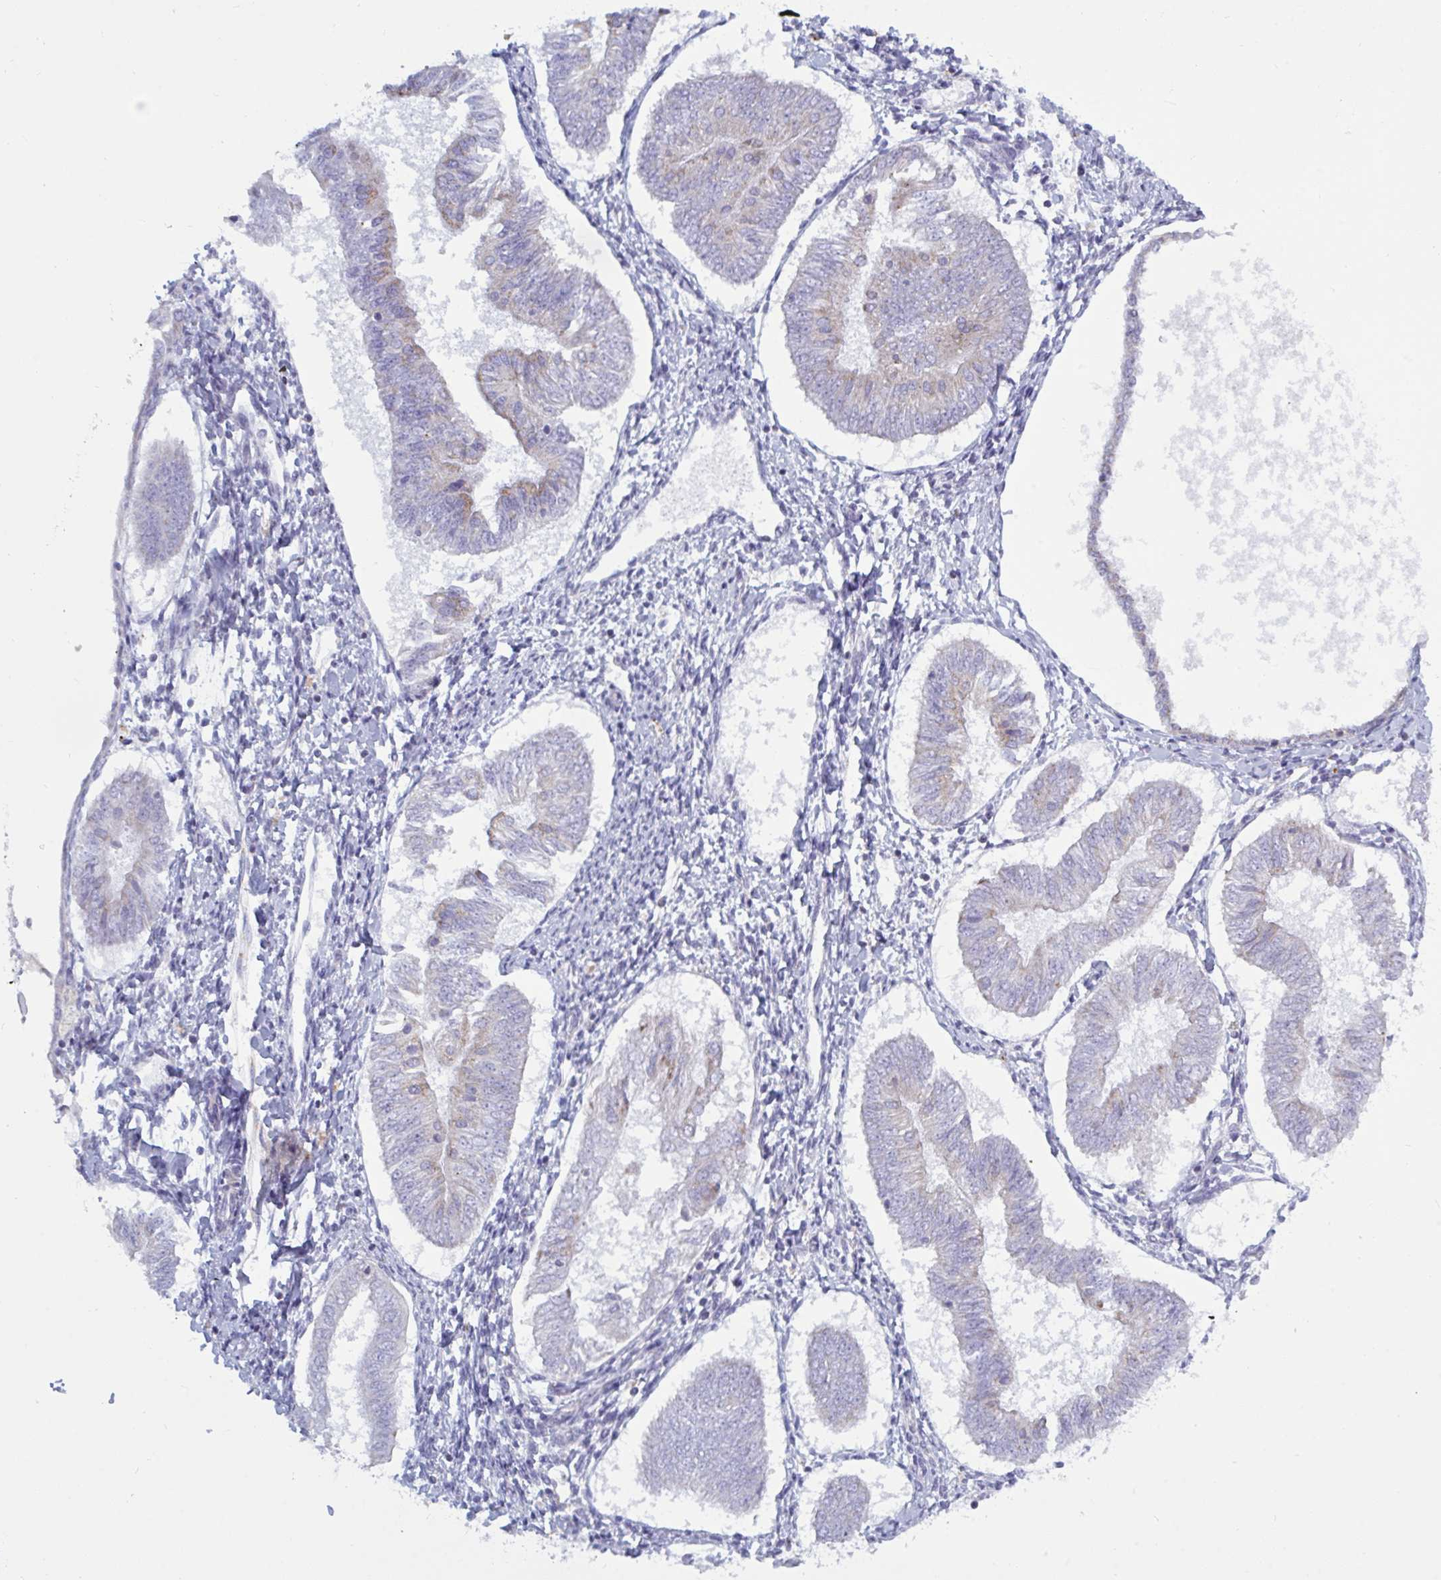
{"staining": {"intensity": "weak", "quantity": "<25%", "location": "cytoplasmic/membranous"}, "tissue": "endometrial cancer", "cell_type": "Tumor cells", "image_type": "cancer", "snomed": [{"axis": "morphology", "description": "Adenocarcinoma, NOS"}, {"axis": "topography", "description": "Endometrium"}], "caption": "IHC photomicrograph of neoplastic tissue: human endometrial adenocarcinoma stained with DAB (3,3'-diaminobenzidine) displays no significant protein expression in tumor cells.", "gene": "ATG9A", "patient": {"sex": "female", "age": 58}}